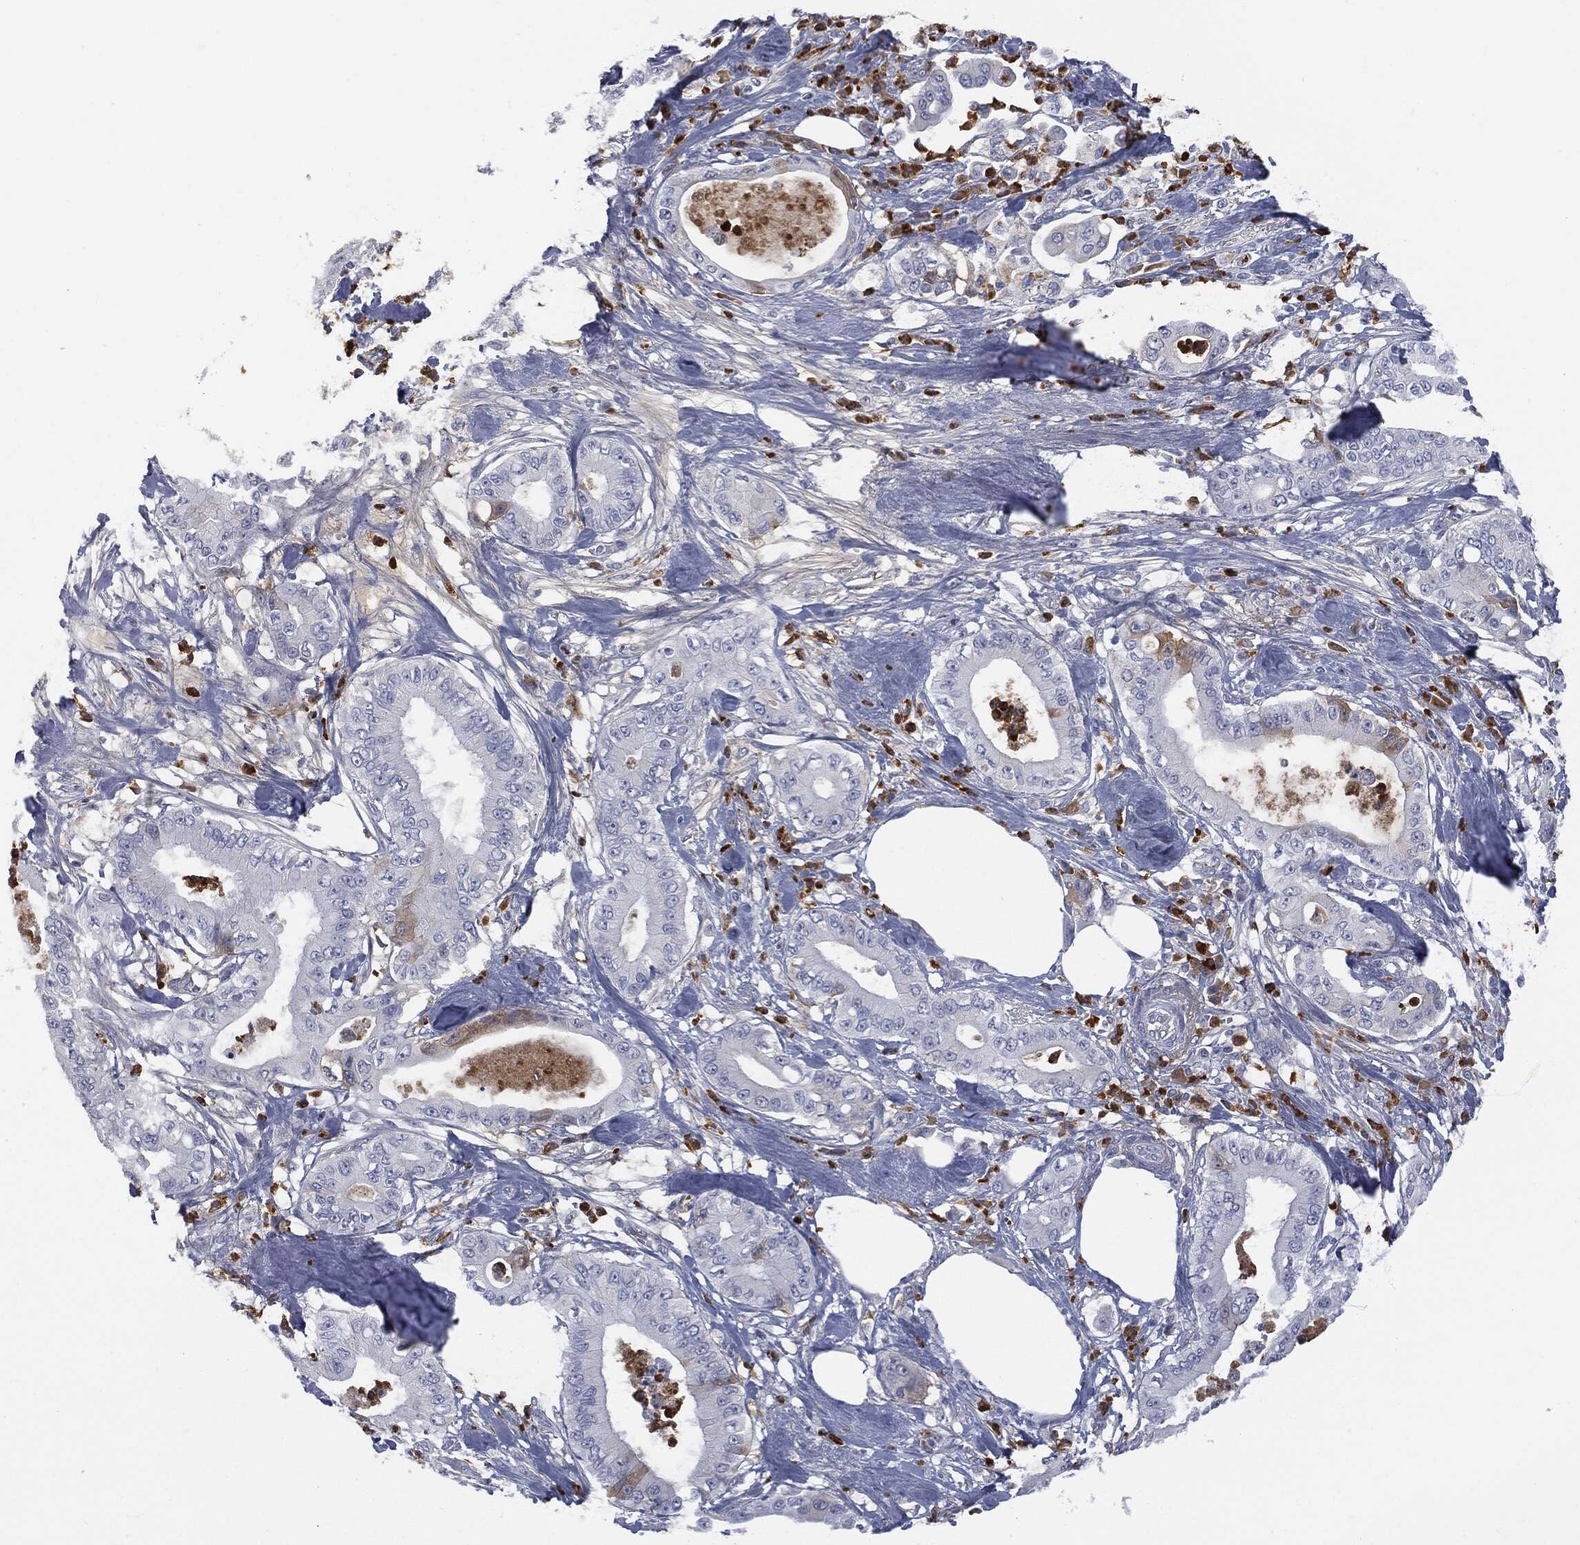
{"staining": {"intensity": "negative", "quantity": "none", "location": "none"}, "tissue": "pancreatic cancer", "cell_type": "Tumor cells", "image_type": "cancer", "snomed": [{"axis": "morphology", "description": "Adenocarcinoma, NOS"}, {"axis": "topography", "description": "Pancreas"}], "caption": "Tumor cells are negative for brown protein staining in pancreatic cancer. (DAB IHC visualized using brightfield microscopy, high magnification).", "gene": "BTK", "patient": {"sex": "male", "age": 71}}